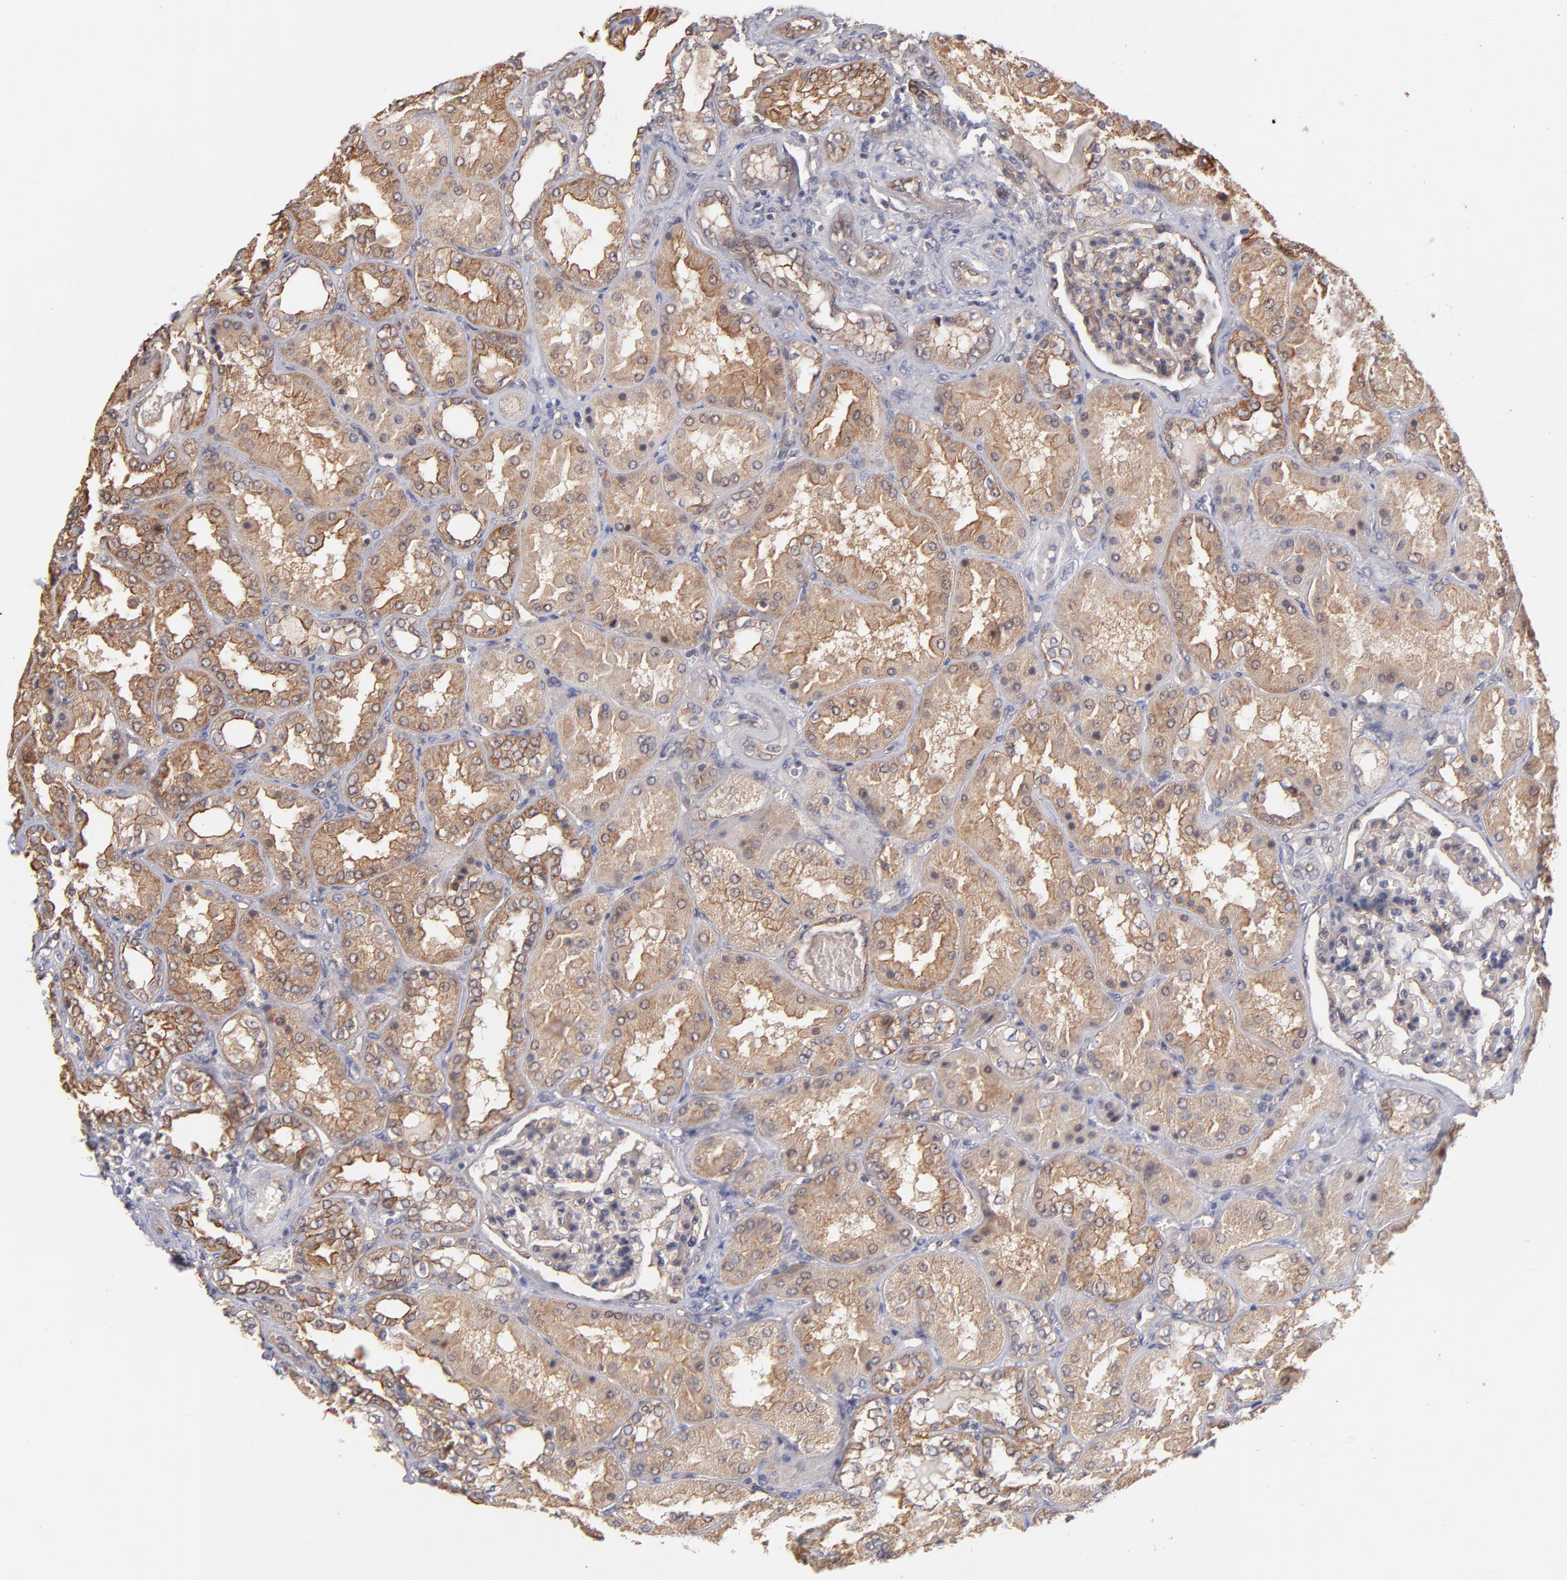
{"staining": {"intensity": "moderate", "quantity": ">75%", "location": "cytoplasmic/membranous"}, "tissue": "kidney", "cell_type": "Cells in glomeruli", "image_type": "normal", "snomed": [{"axis": "morphology", "description": "Normal tissue, NOS"}, {"axis": "topography", "description": "Kidney"}], "caption": "Immunohistochemistry (IHC) histopathology image of normal kidney: kidney stained using immunohistochemistry demonstrates medium levels of moderate protein expression localized specifically in the cytoplasmic/membranous of cells in glomeruli, appearing as a cytoplasmic/membranous brown color.", "gene": "STAP2", "patient": {"sex": "female", "age": 56}}